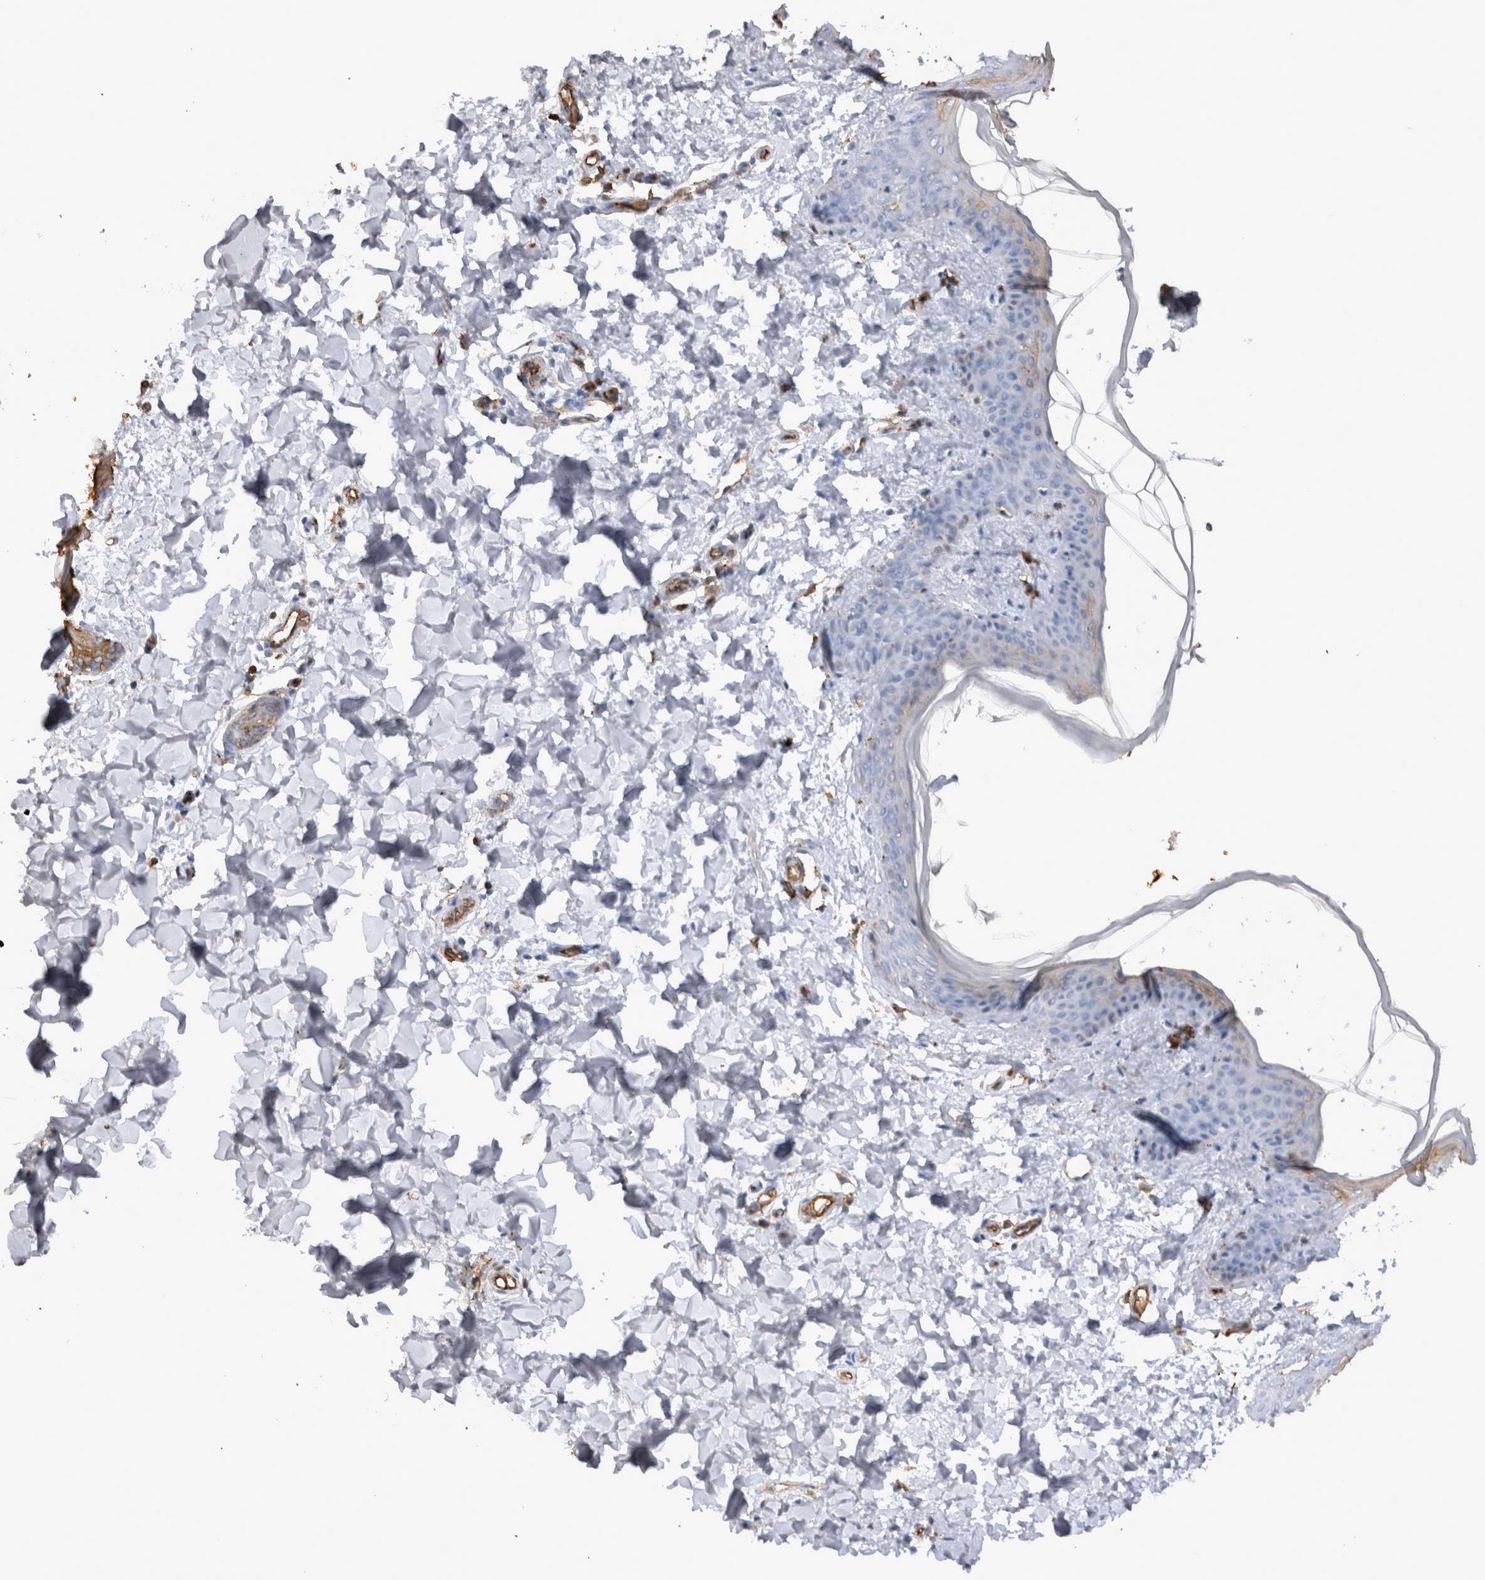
{"staining": {"intensity": "negative", "quantity": "none", "location": "none"}, "tissue": "skin", "cell_type": "Fibroblasts", "image_type": "normal", "snomed": [{"axis": "morphology", "description": "Normal tissue, NOS"}, {"axis": "topography", "description": "Skin"}], "caption": "Immunohistochemical staining of unremarkable skin shows no significant staining in fibroblasts.", "gene": "IL17RC", "patient": {"sex": "female", "age": 17}}